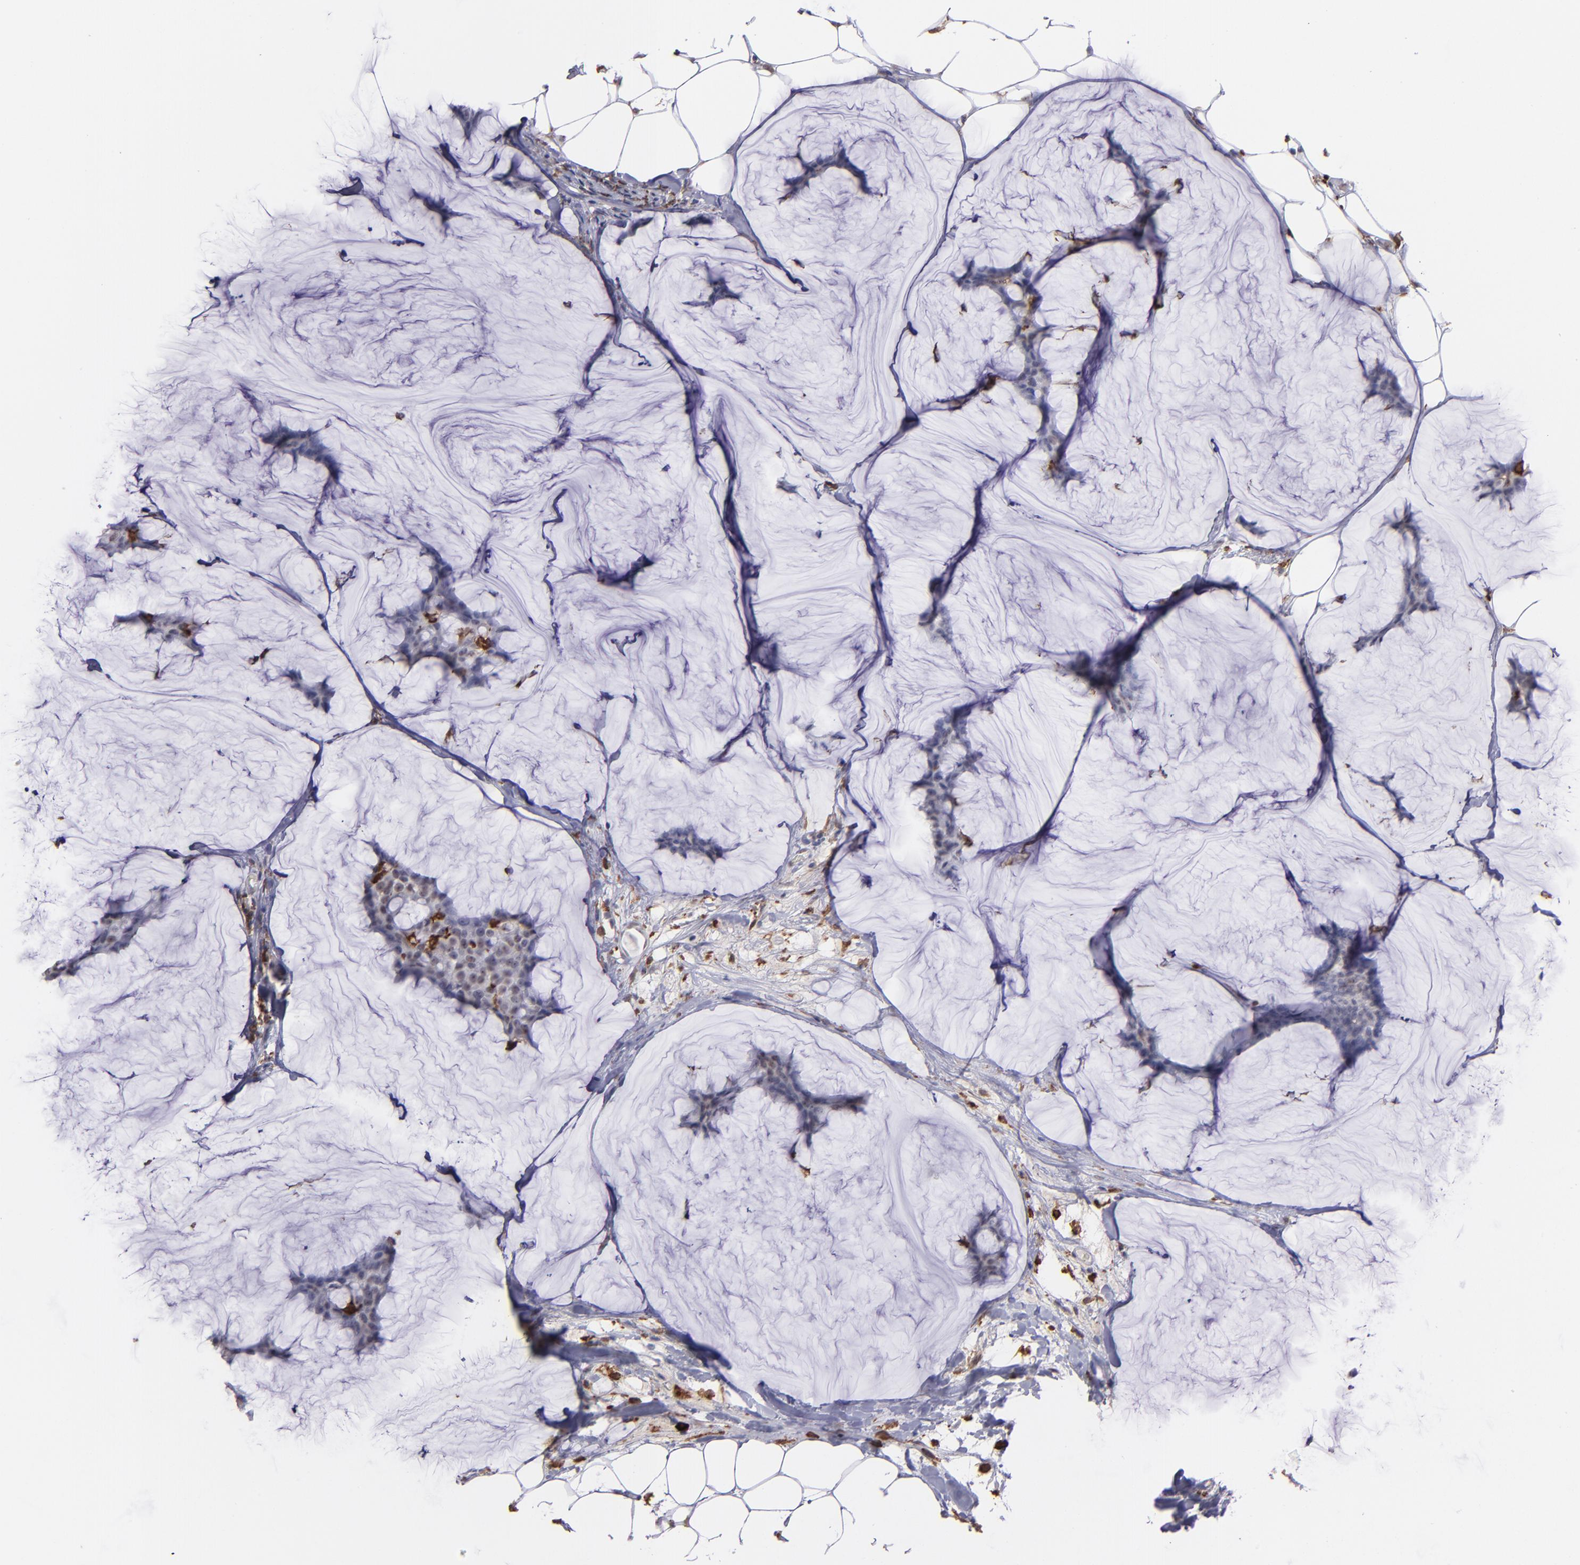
{"staining": {"intensity": "negative", "quantity": "none", "location": "none"}, "tissue": "breast cancer", "cell_type": "Tumor cells", "image_type": "cancer", "snomed": [{"axis": "morphology", "description": "Duct carcinoma"}, {"axis": "topography", "description": "Breast"}], "caption": "Immunohistochemical staining of human breast cancer shows no significant staining in tumor cells. (DAB (3,3'-diaminobenzidine) immunohistochemistry, high magnification).", "gene": "NCF2", "patient": {"sex": "female", "age": 93}}